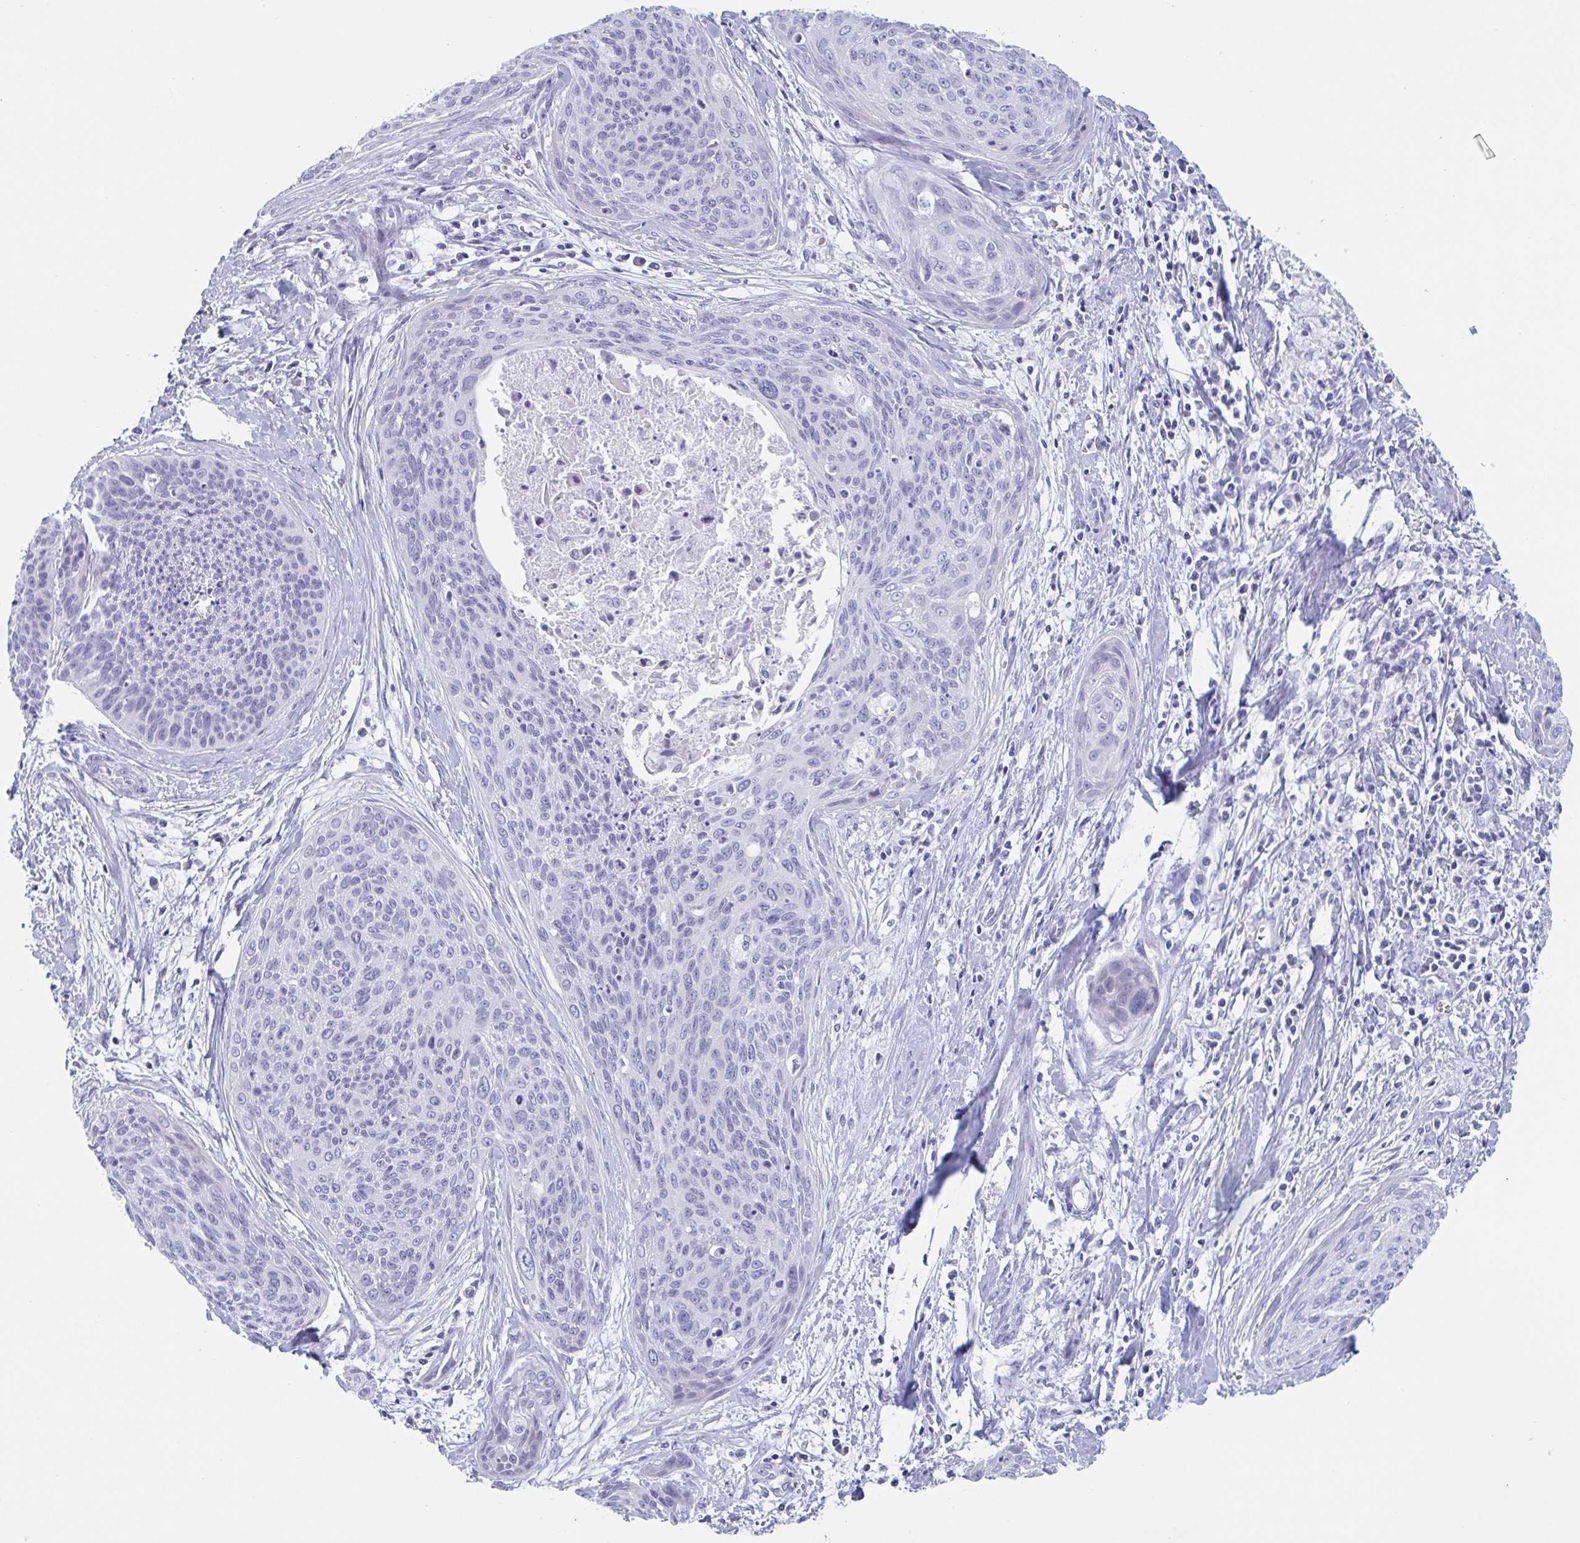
{"staining": {"intensity": "negative", "quantity": "none", "location": "none"}, "tissue": "cervical cancer", "cell_type": "Tumor cells", "image_type": "cancer", "snomed": [{"axis": "morphology", "description": "Squamous cell carcinoma, NOS"}, {"axis": "topography", "description": "Cervix"}], "caption": "Tumor cells are negative for protein expression in human cervical cancer (squamous cell carcinoma).", "gene": "ZPBP", "patient": {"sex": "female", "age": 55}}